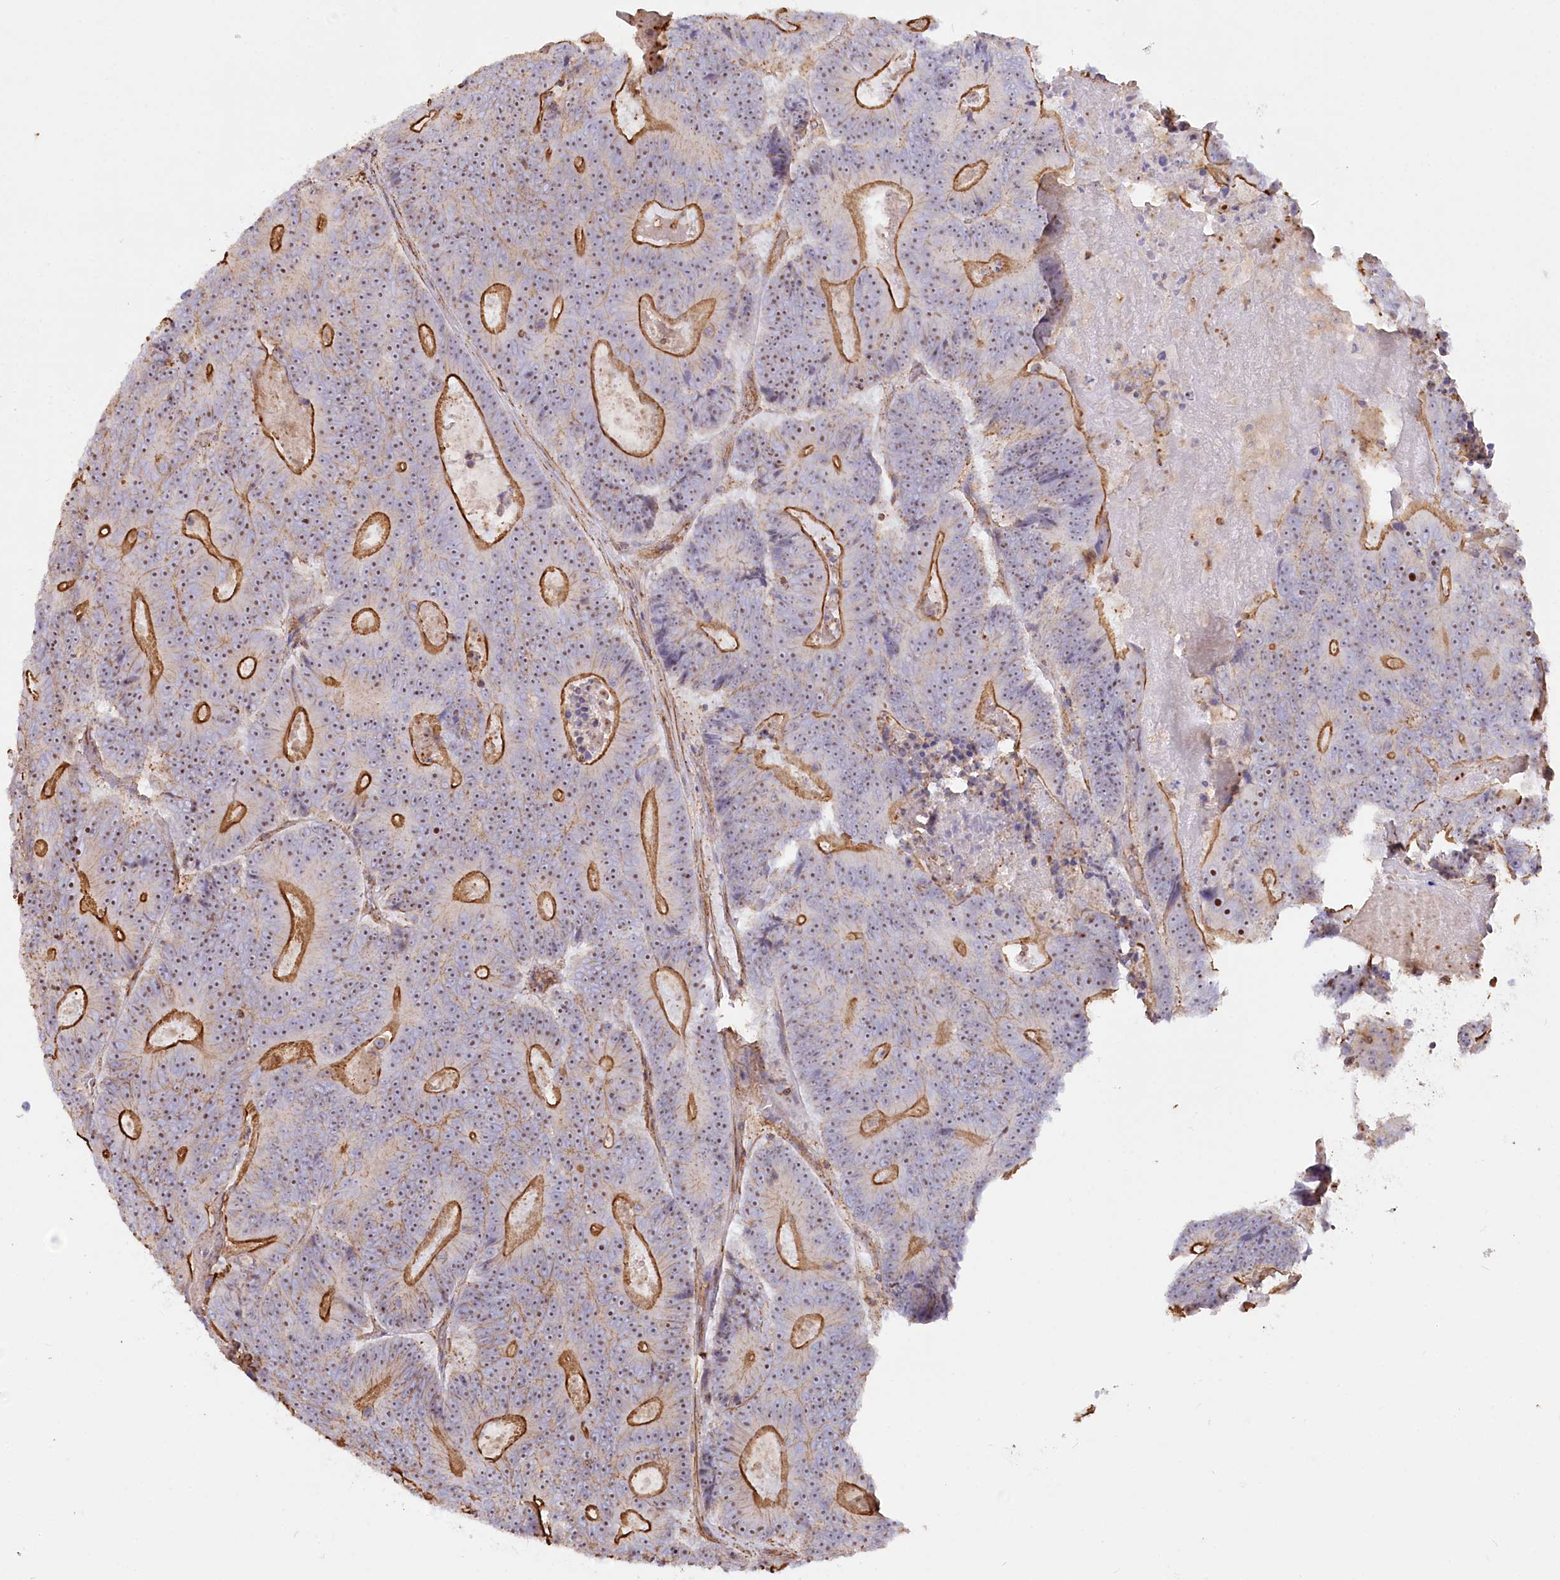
{"staining": {"intensity": "strong", "quantity": "<25%", "location": "cytoplasmic/membranous"}, "tissue": "colorectal cancer", "cell_type": "Tumor cells", "image_type": "cancer", "snomed": [{"axis": "morphology", "description": "Adenocarcinoma, NOS"}, {"axis": "topography", "description": "Colon"}], "caption": "Colorectal adenocarcinoma stained with immunohistochemistry exhibits strong cytoplasmic/membranous expression in approximately <25% of tumor cells. (brown staining indicates protein expression, while blue staining denotes nuclei).", "gene": "WDR36", "patient": {"sex": "male", "age": 83}}